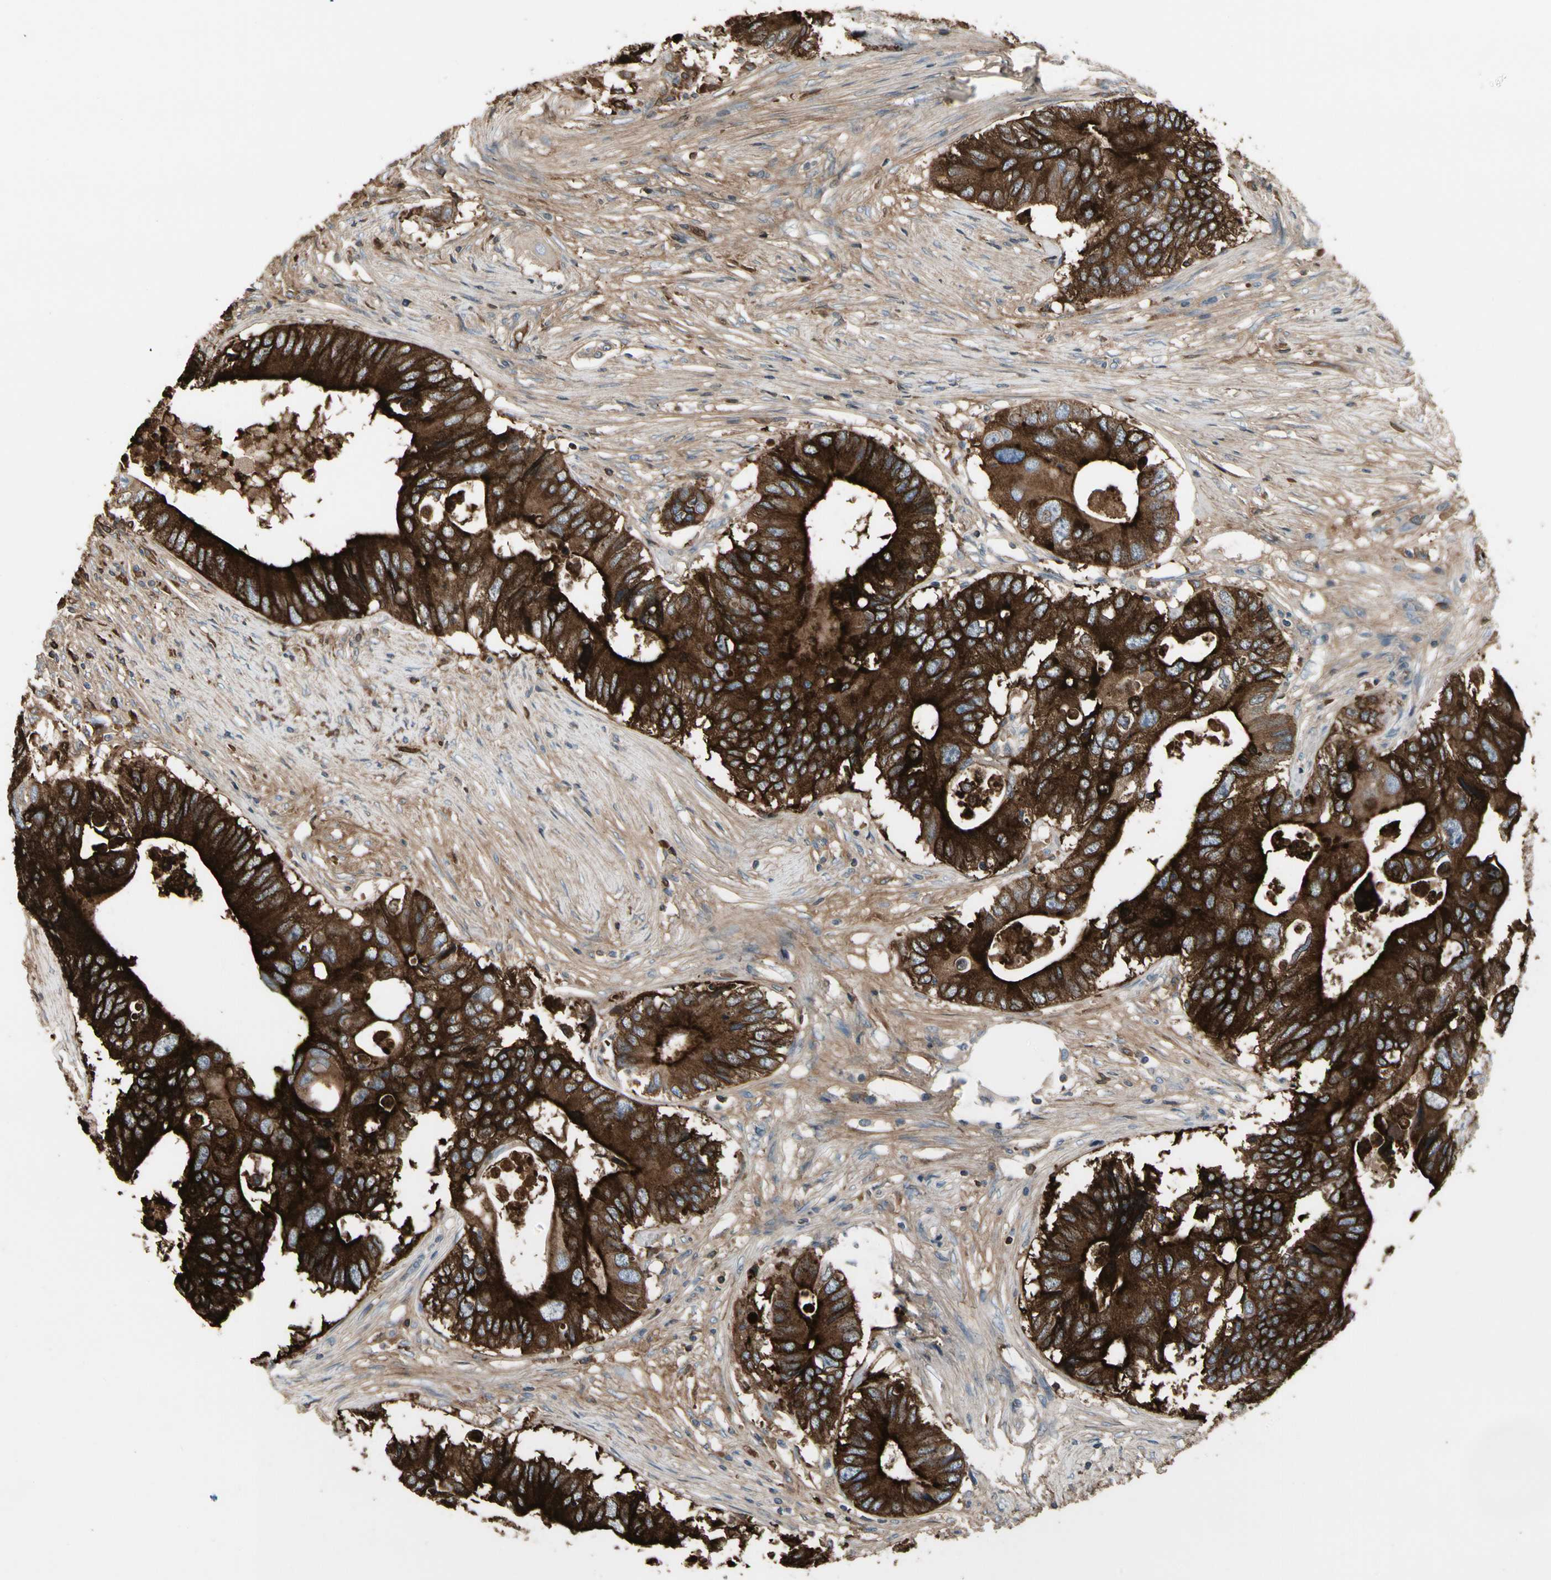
{"staining": {"intensity": "strong", "quantity": ">75%", "location": "cytoplasmic/membranous"}, "tissue": "colorectal cancer", "cell_type": "Tumor cells", "image_type": "cancer", "snomed": [{"axis": "morphology", "description": "Adenocarcinoma, NOS"}, {"axis": "topography", "description": "Colon"}], "caption": "There is high levels of strong cytoplasmic/membranous staining in tumor cells of colorectal cancer (adenocarcinoma), as demonstrated by immunohistochemical staining (brown color).", "gene": "PIGR", "patient": {"sex": "male", "age": 71}}